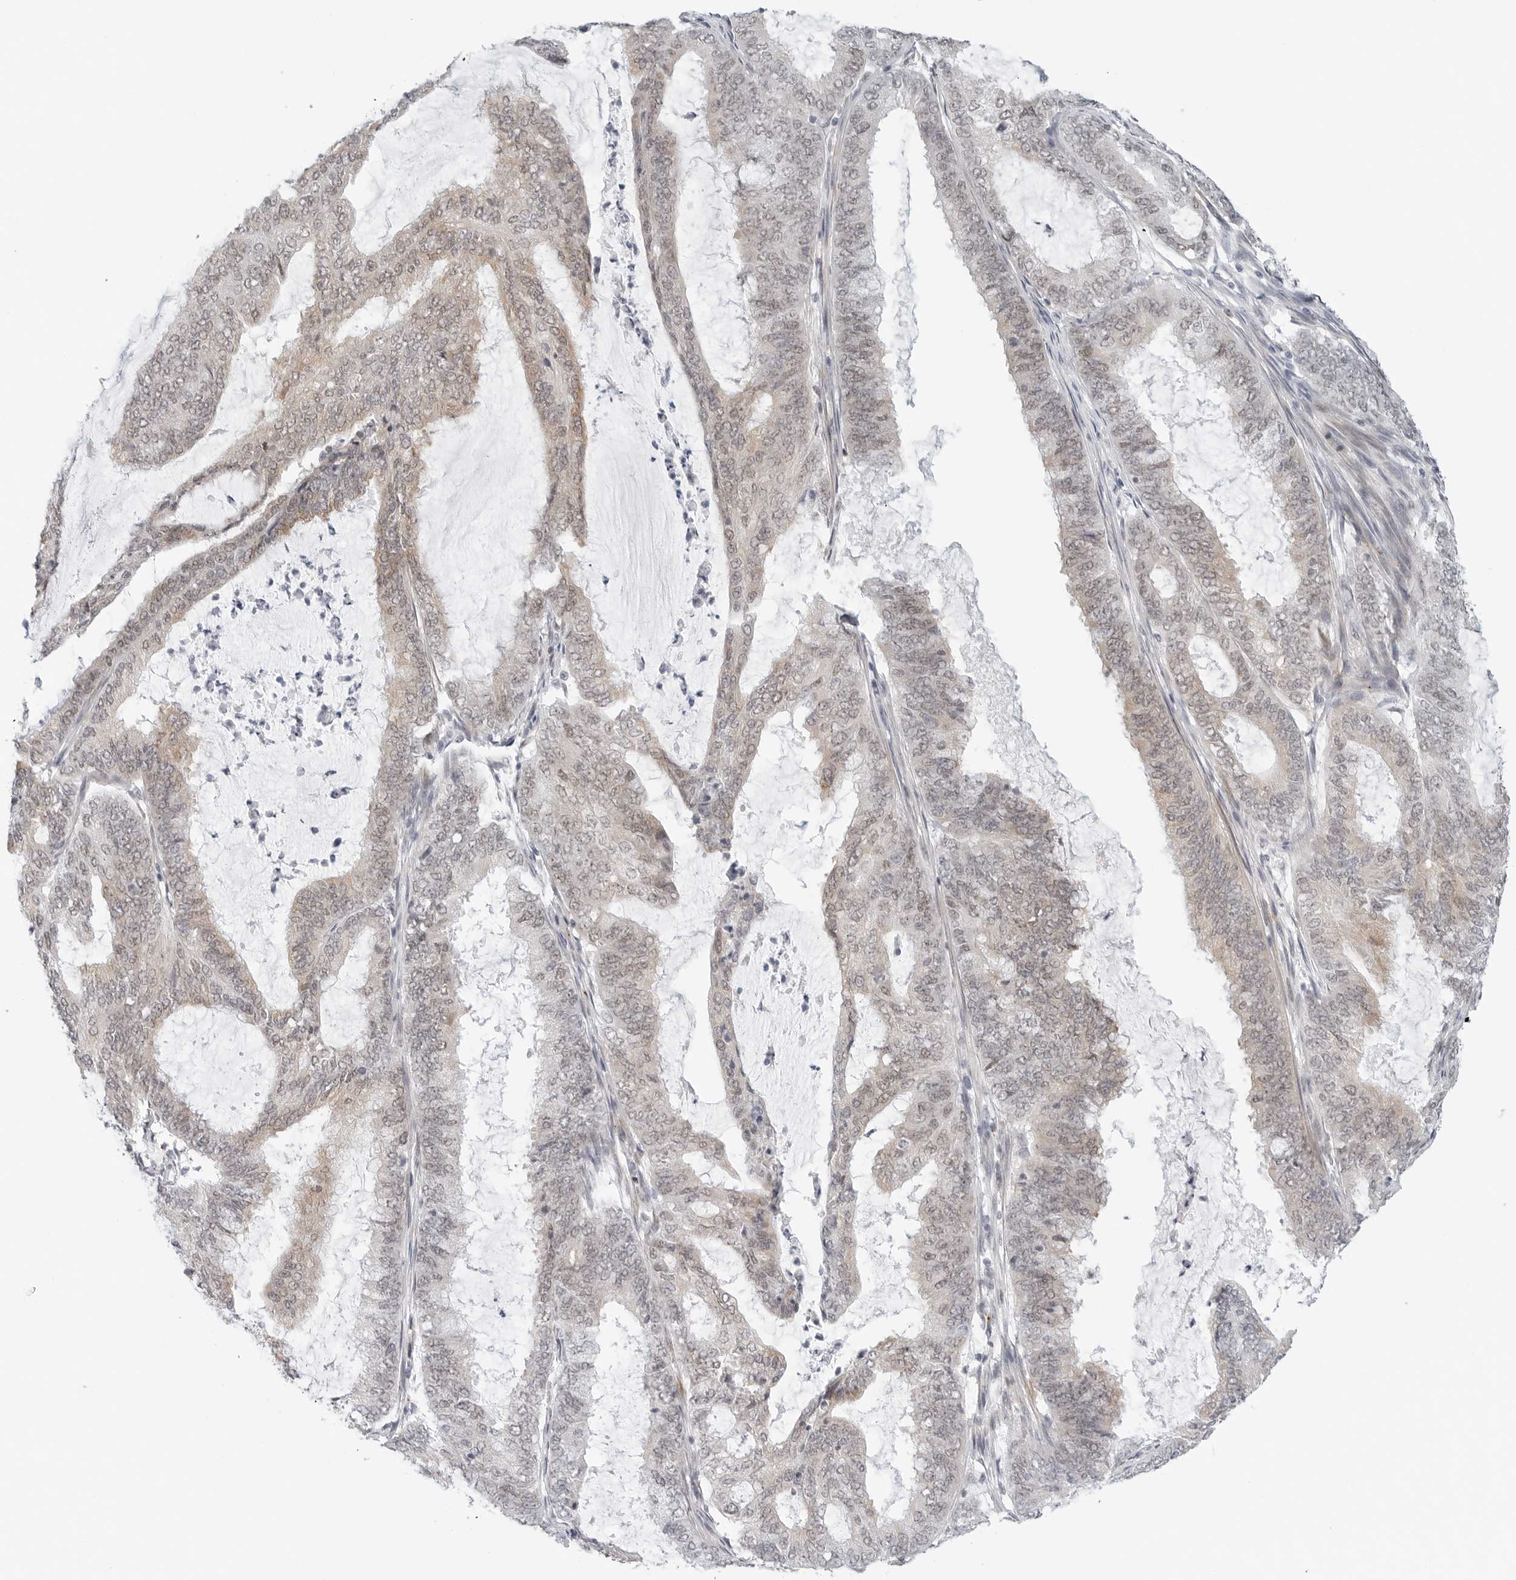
{"staining": {"intensity": "weak", "quantity": "25%-75%", "location": "cytoplasmic/membranous"}, "tissue": "endometrial cancer", "cell_type": "Tumor cells", "image_type": "cancer", "snomed": [{"axis": "morphology", "description": "Adenocarcinoma, NOS"}, {"axis": "topography", "description": "Endometrium"}], "caption": "Approximately 25%-75% of tumor cells in endometrial cancer reveal weak cytoplasmic/membranous protein positivity as visualized by brown immunohistochemical staining.", "gene": "TSEN2", "patient": {"sex": "female", "age": 51}}